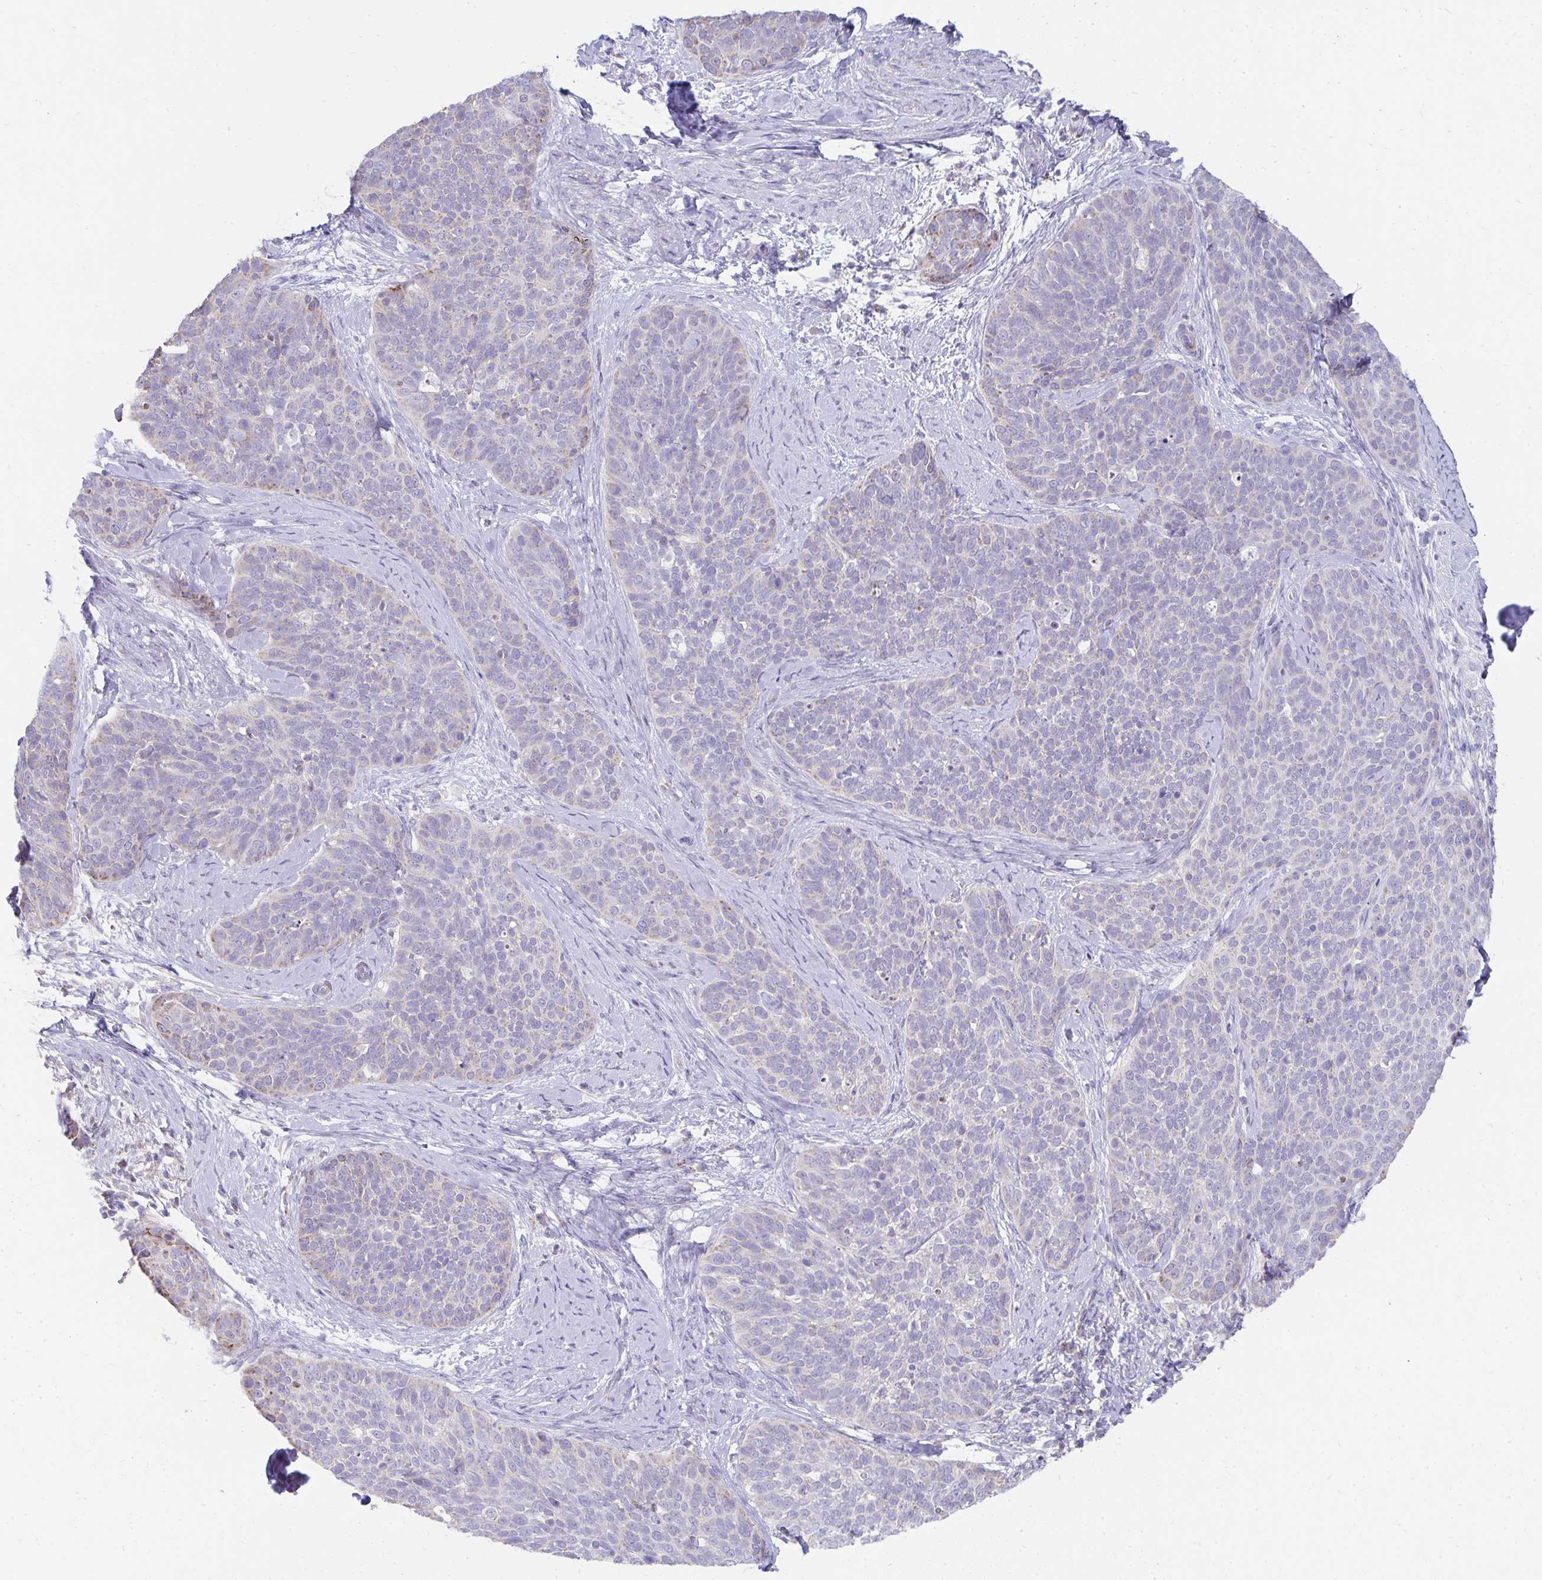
{"staining": {"intensity": "negative", "quantity": "none", "location": "none"}, "tissue": "cervical cancer", "cell_type": "Tumor cells", "image_type": "cancer", "snomed": [{"axis": "morphology", "description": "Squamous cell carcinoma, NOS"}, {"axis": "topography", "description": "Cervix"}], "caption": "High power microscopy histopathology image of an immunohistochemistry photomicrograph of cervical cancer (squamous cell carcinoma), revealing no significant positivity in tumor cells.", "gene": "PRRG3", "patient": {"sex": "female", "age": 69}}